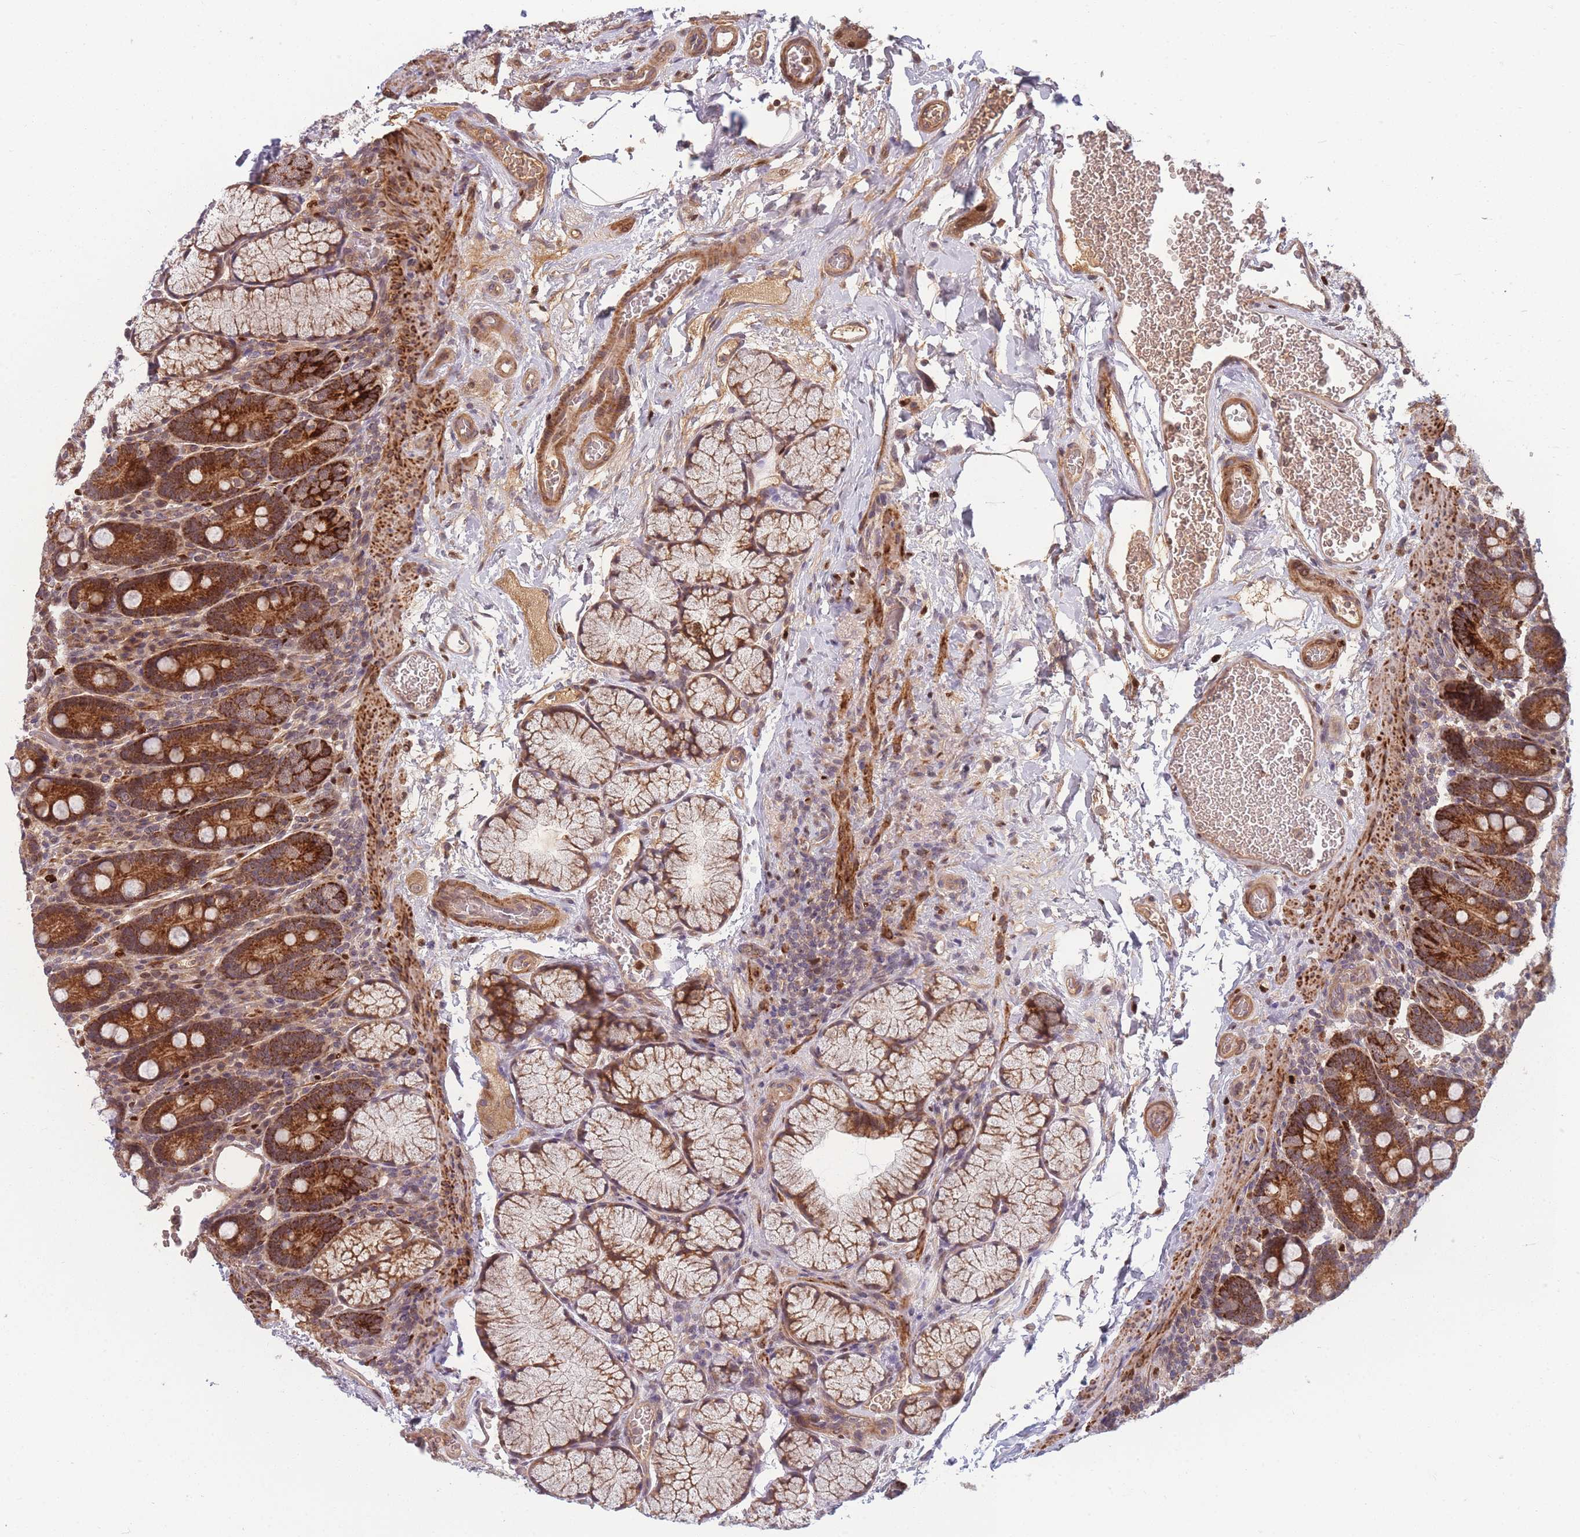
{"staining": {"intensity": "strong", "quantity": ">75%", "location": "cytoplasmic/membranous"}, "tissue": "duodenum", "cell_type": "Glandular cells", "image_type": "normal", "snomed": [{"axis": "morphology", "description": "Normal tissue, NOS"}, {"axis": "topography", "description": "Duodenum"}], "caption": "The histopathology image shows immunohistochemical staining of unremarkable duodenum. There is strong cytoplasmic/membranous expression is present in about >75% of glandular cells. The staining was performed using DAB (3,3'-diaminobenzidine), with brown indicating positive protein expression. Nuclei are stained blue with hematoxylin.", "gene": "FAM153A", "patient": {"sex": "male", "age": 35}}